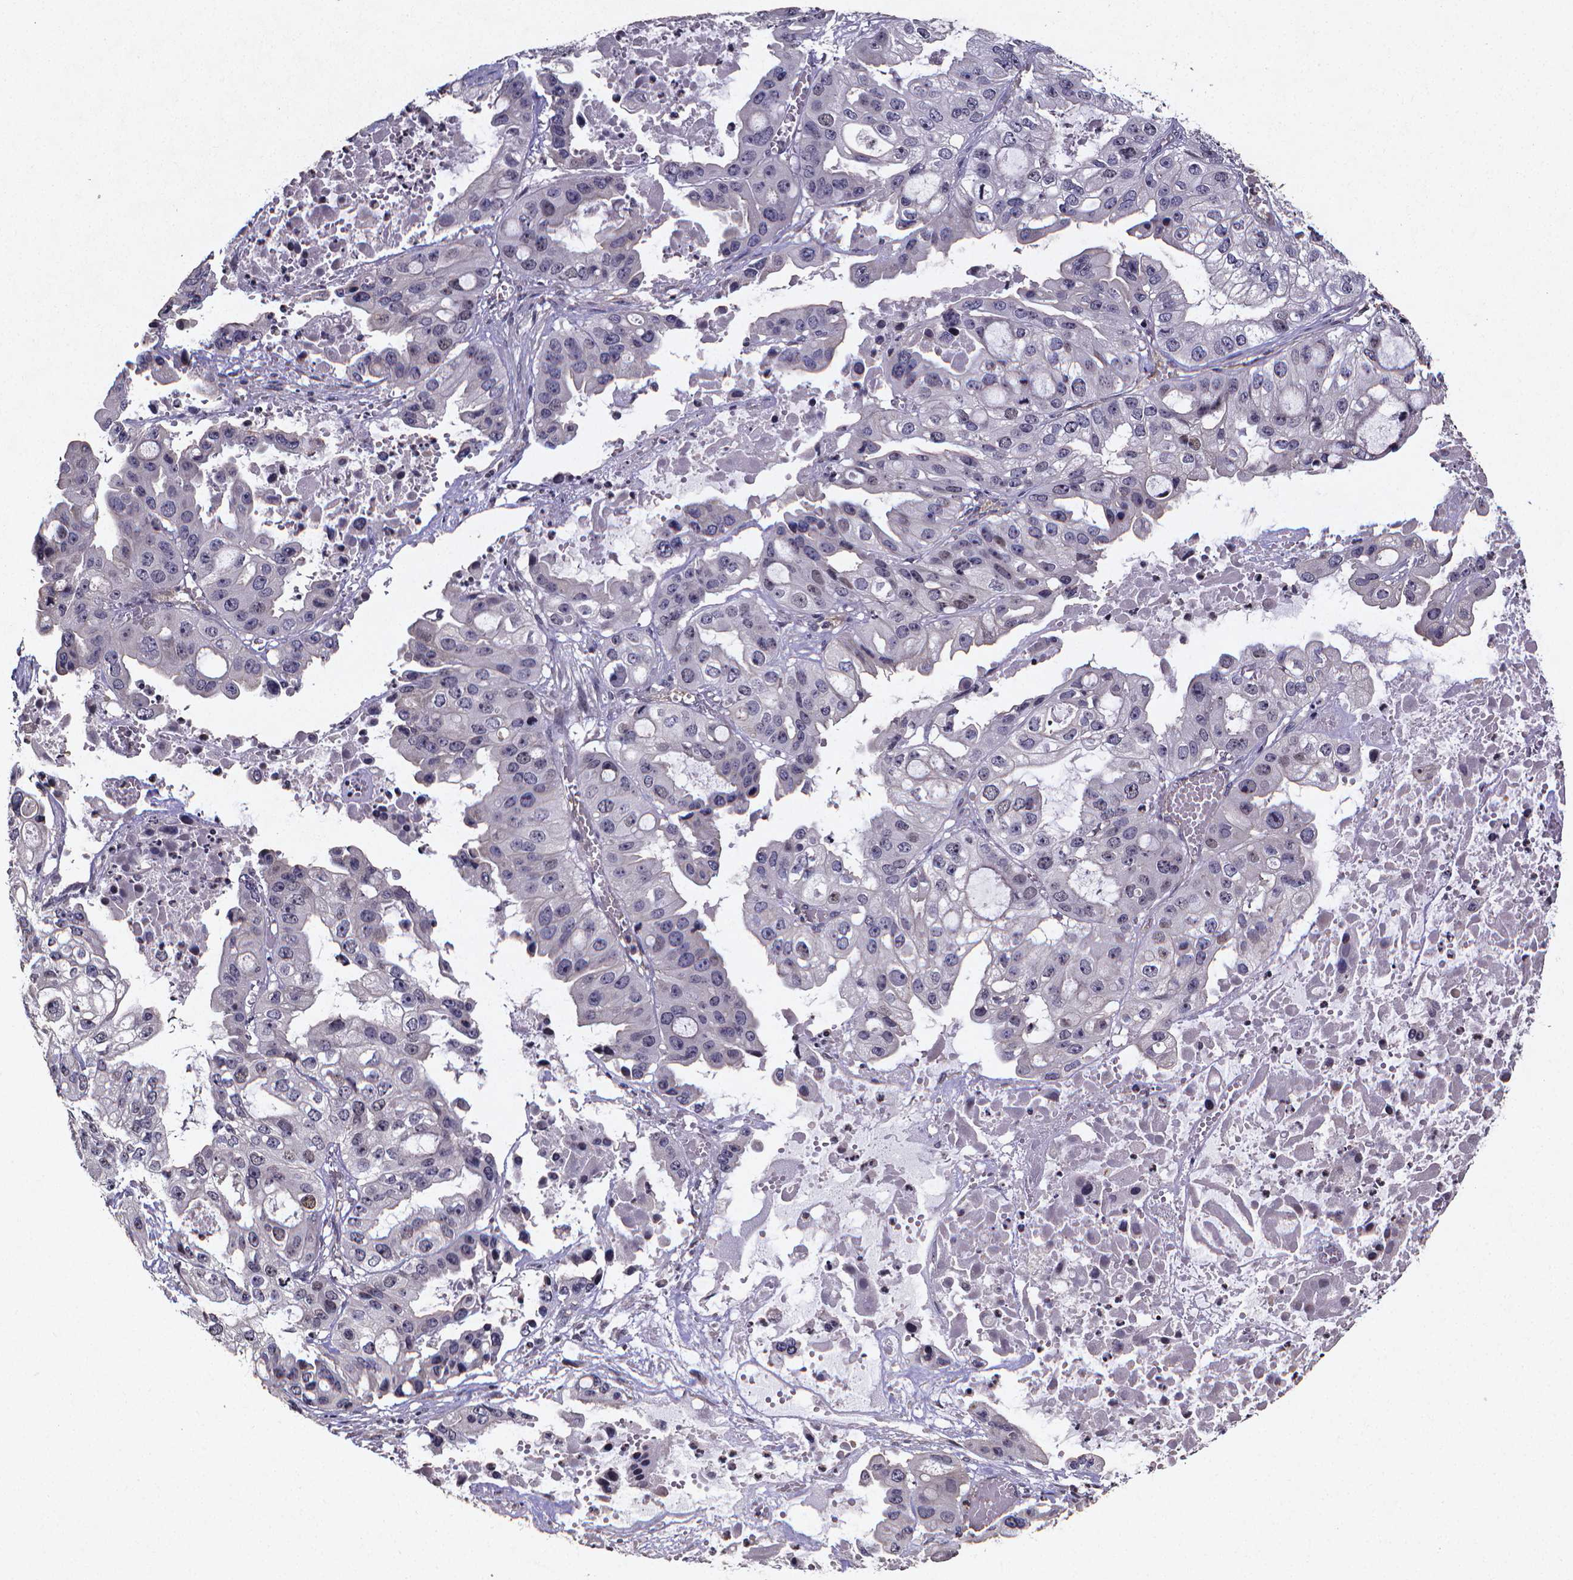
{"staining": {"intensity": "negative", "quantity": "none", "location": "none"}, "tissue": "ovarian cancer", "cell_type": "Tumor cells", "image_type": "cancer", "snomed": [{"axis": "morphology", "description": "Cystadenocarcinoma, serous, NOS"}, {"axis": "topography", "description": "Ovary"}], "caption": "Protein analysis of ovarian serous cystadenocarcinoma displays no significant staining in tumor cells.", "gene": "TP73", "patient": {"sex": "female", "age": 56}}